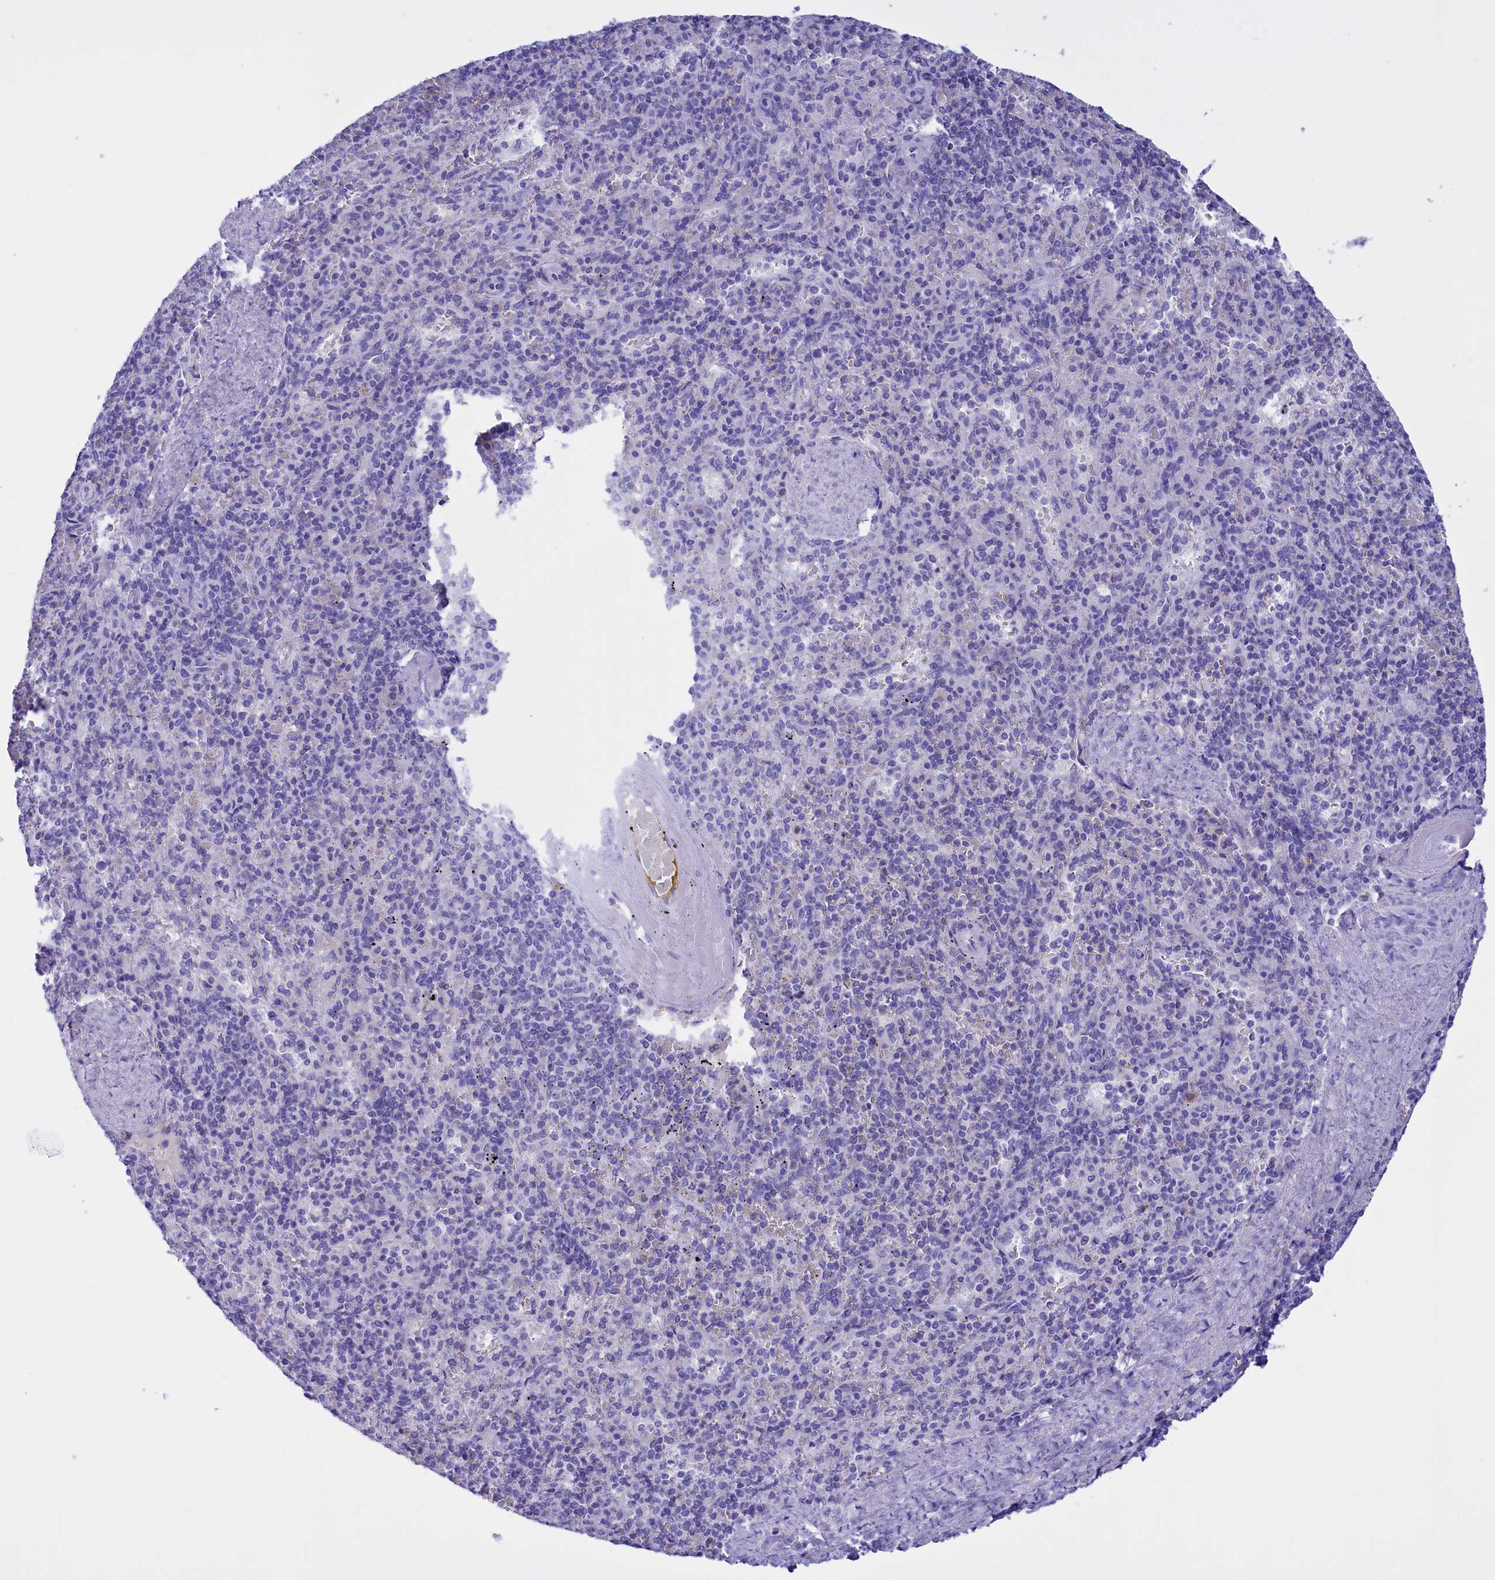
{"staining": {"intensity": "negative", "quantity": "none", "location": "none"}, "tissue": "spleen", "cell_type": "Cells in red pulp", "image_type": "normal", "snomed": [{"axis": "morphology", "description": "Normal tissue, NOS"}, {"axis": "topography", "description": "Spleen"}], "caption": "DAB immunohistochemical staining of normal human spleen shows no significant positivity in cells in red pulp.", "gene": "PROK2", "patient": {"sex": "male", "age": 82}}